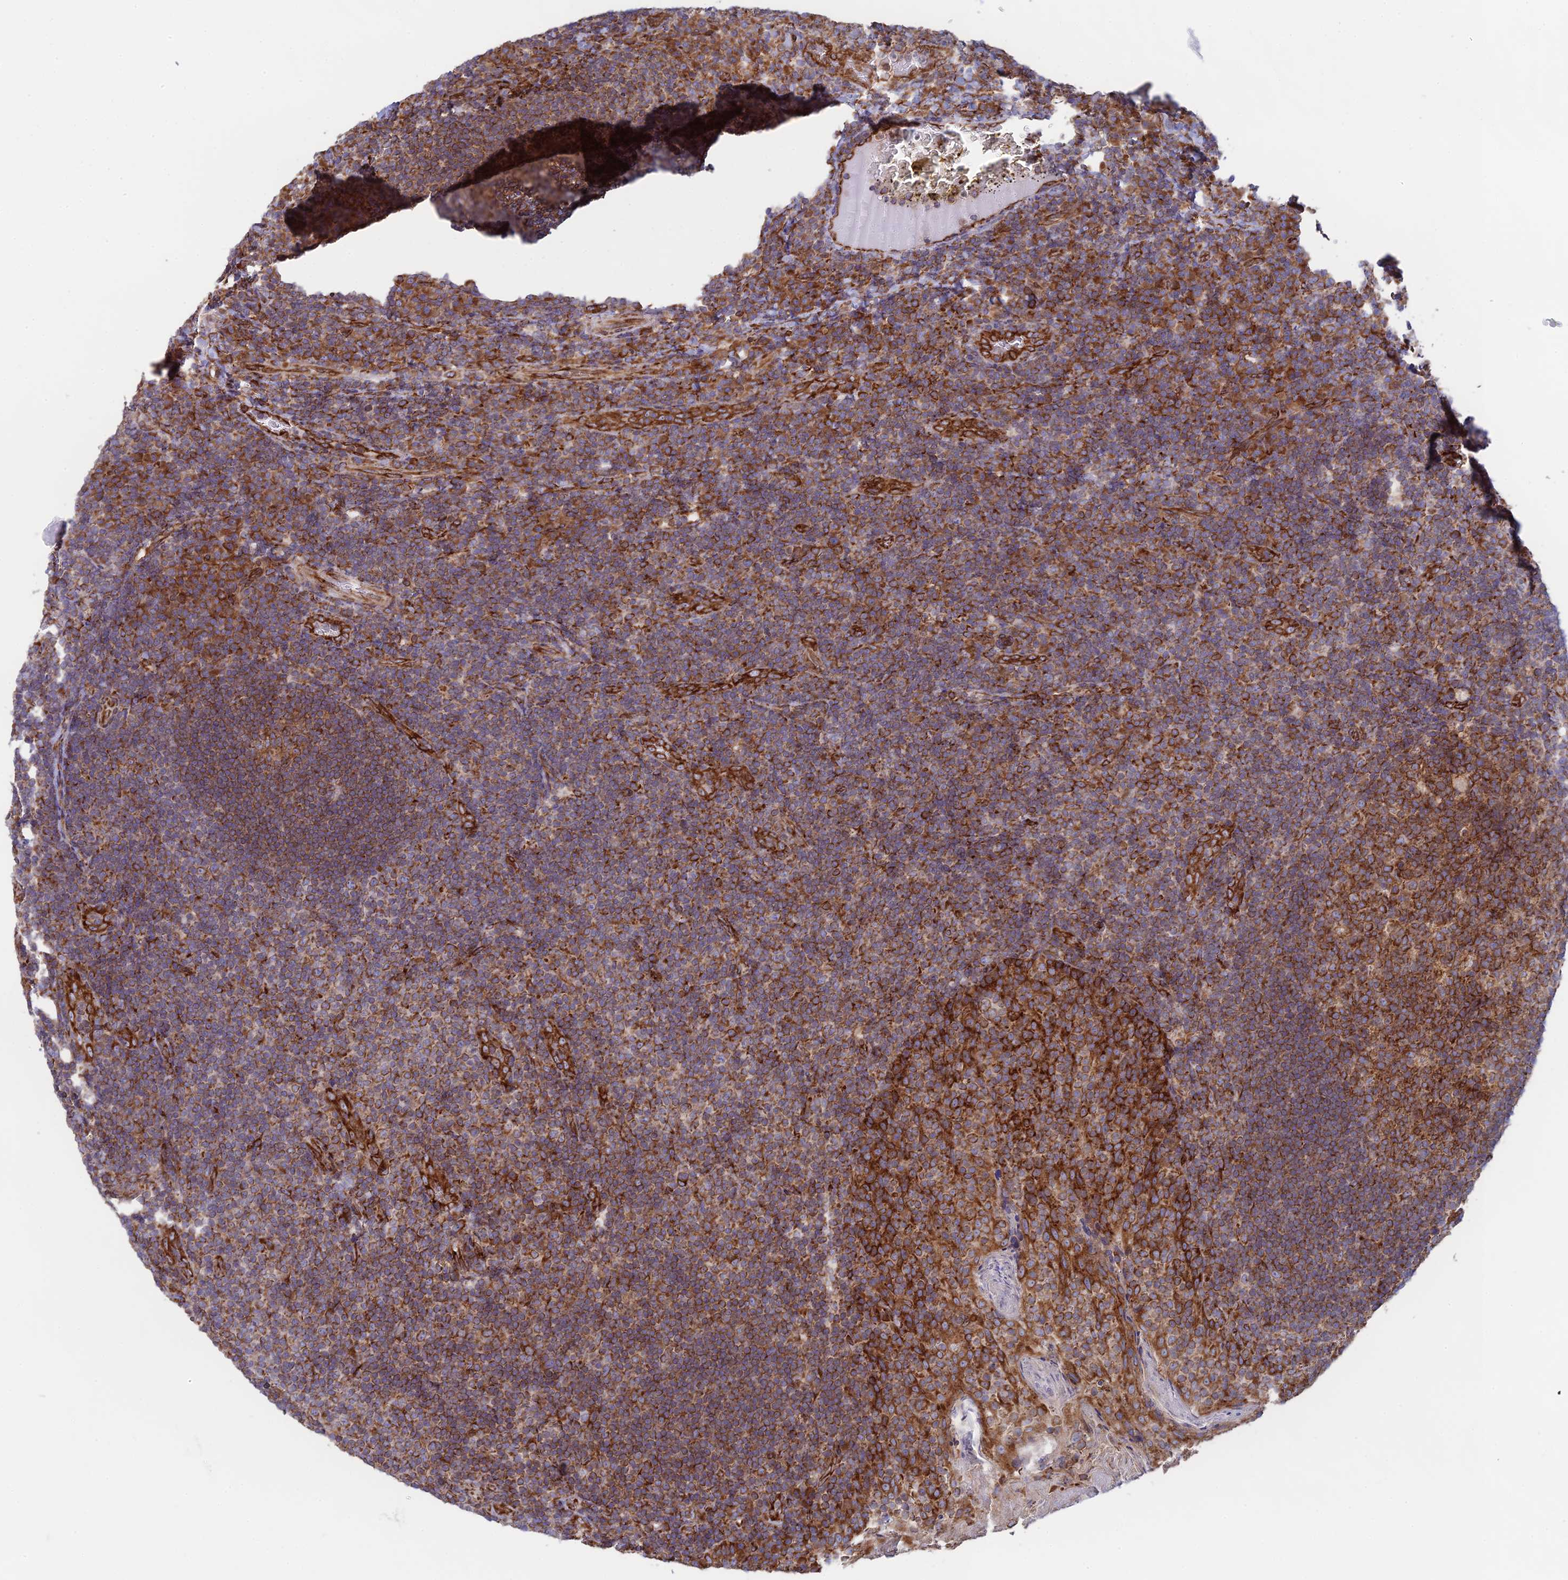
{"staining": {"intensity": "strong", "quantity": ">75%", "location": "cytoplasmic/membranous"}, "tissue": "tonsil", "cell_type": "Germinal center cells", "image_type": "normal", "snomed": [{"axis": "morphology", "description": "Normal tissue, NOS"}, {"axis": "topography", "description": "Tonsil"}], "caption": "High-magnification brightfield microscopy of normal tonsil stained with DAB (brown) and counterstained with hematoxylin (blue). germinal center cells exhibit strong cytoplasmic/membranous positivity is seen in about>75% of cells. The protein of interest is stained brown, and the nuclei are stained in blue (DAB IHC with brightfield microscopy, high magnification).", "gene": "CCDC69", "patient": {"sex": "male", "age": 17}}